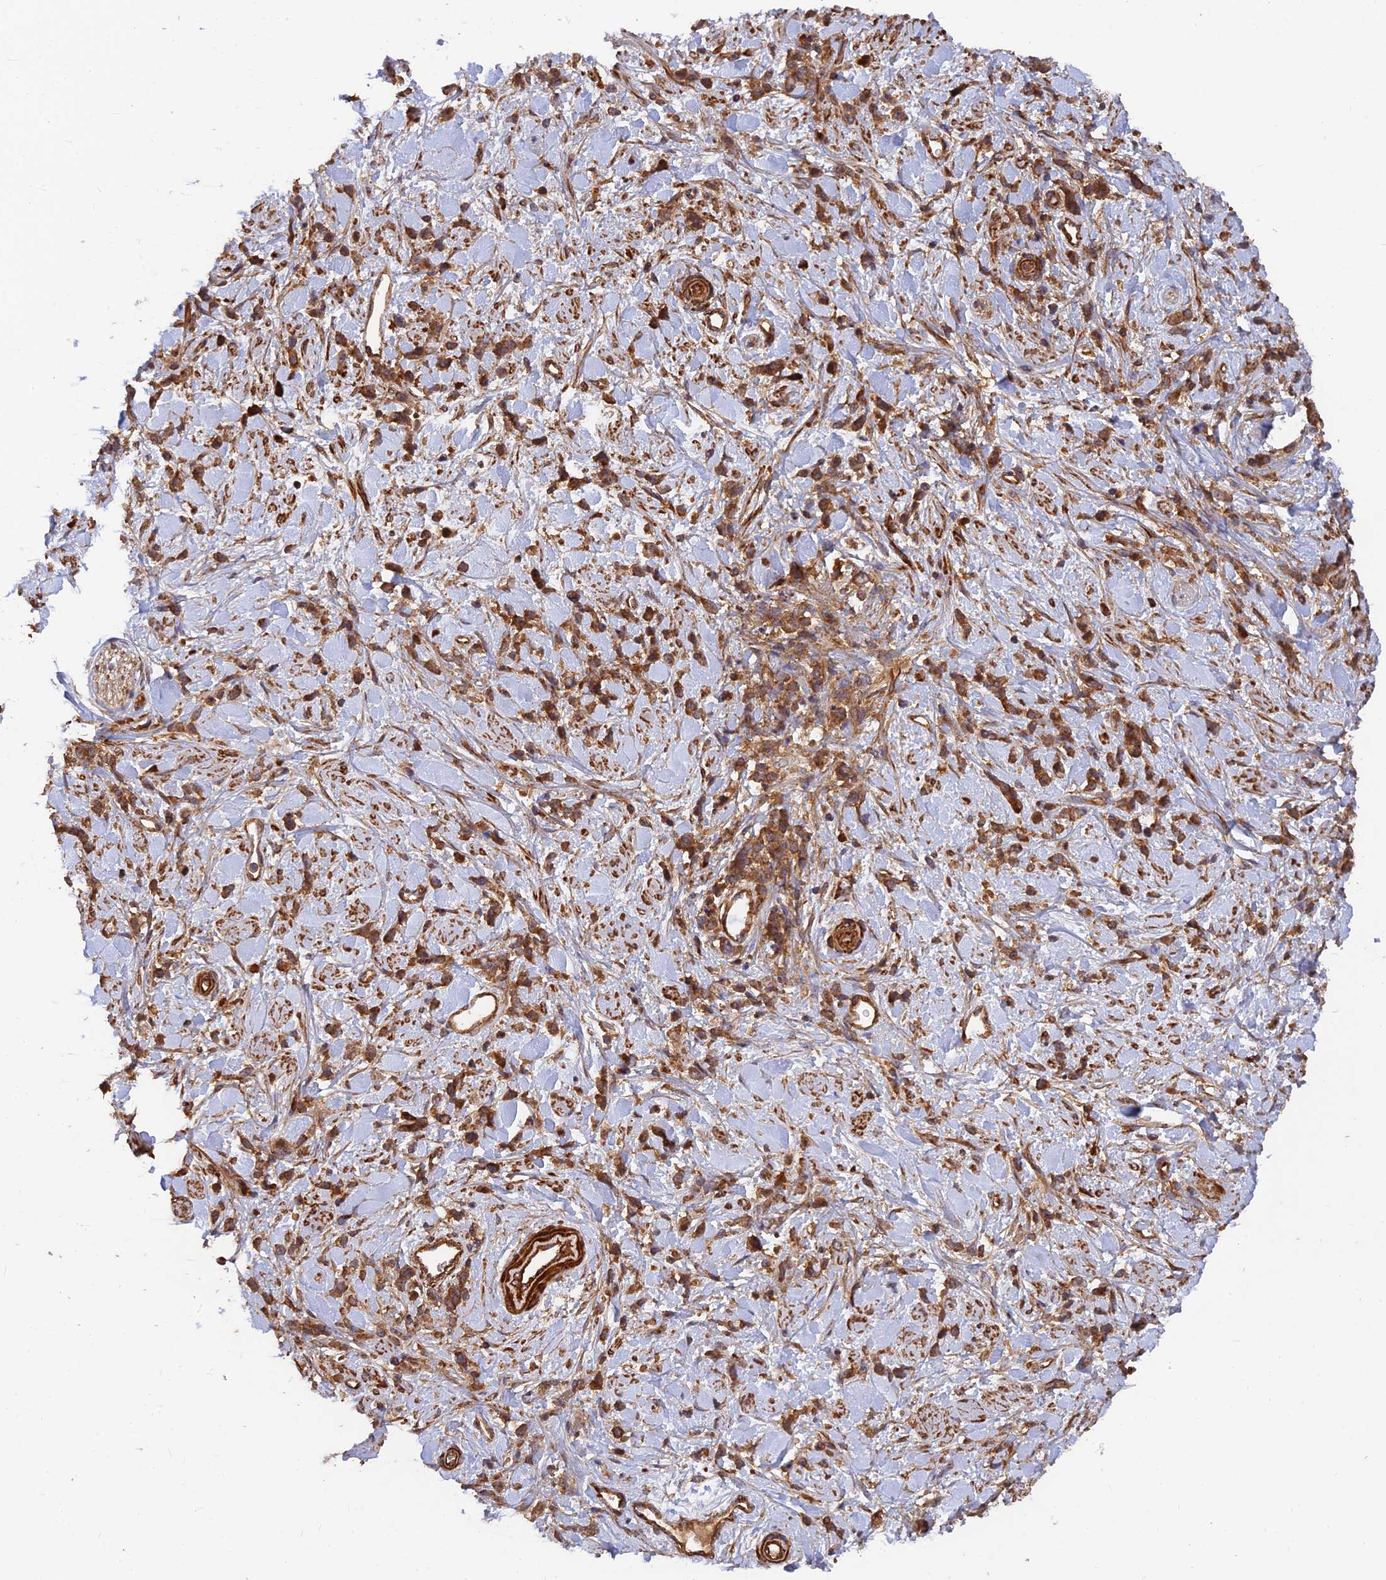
{"staining": {"intensity": "moderate", "quantity": ">75%", "location": "cytoplasmic/membranous"}, "tissue": "stomach cancer", "cell_type": "Tumor cells", "image_type": "cancer", "snomed": [{"axis": "morphology", "description": "Adenocarcinoma, NOS"}, {"axis": "topography", "description": "Stomach"}], "caption": "This image displays immunohistochemistry (IHC) staining of stomach cancer (adenocarcinoma), with medium moderate cytoplasmic/membranous staining in approximately >75% of tumor cells.", "gene": "RELCH", "patient": {"sex": "female", "age": 60}}